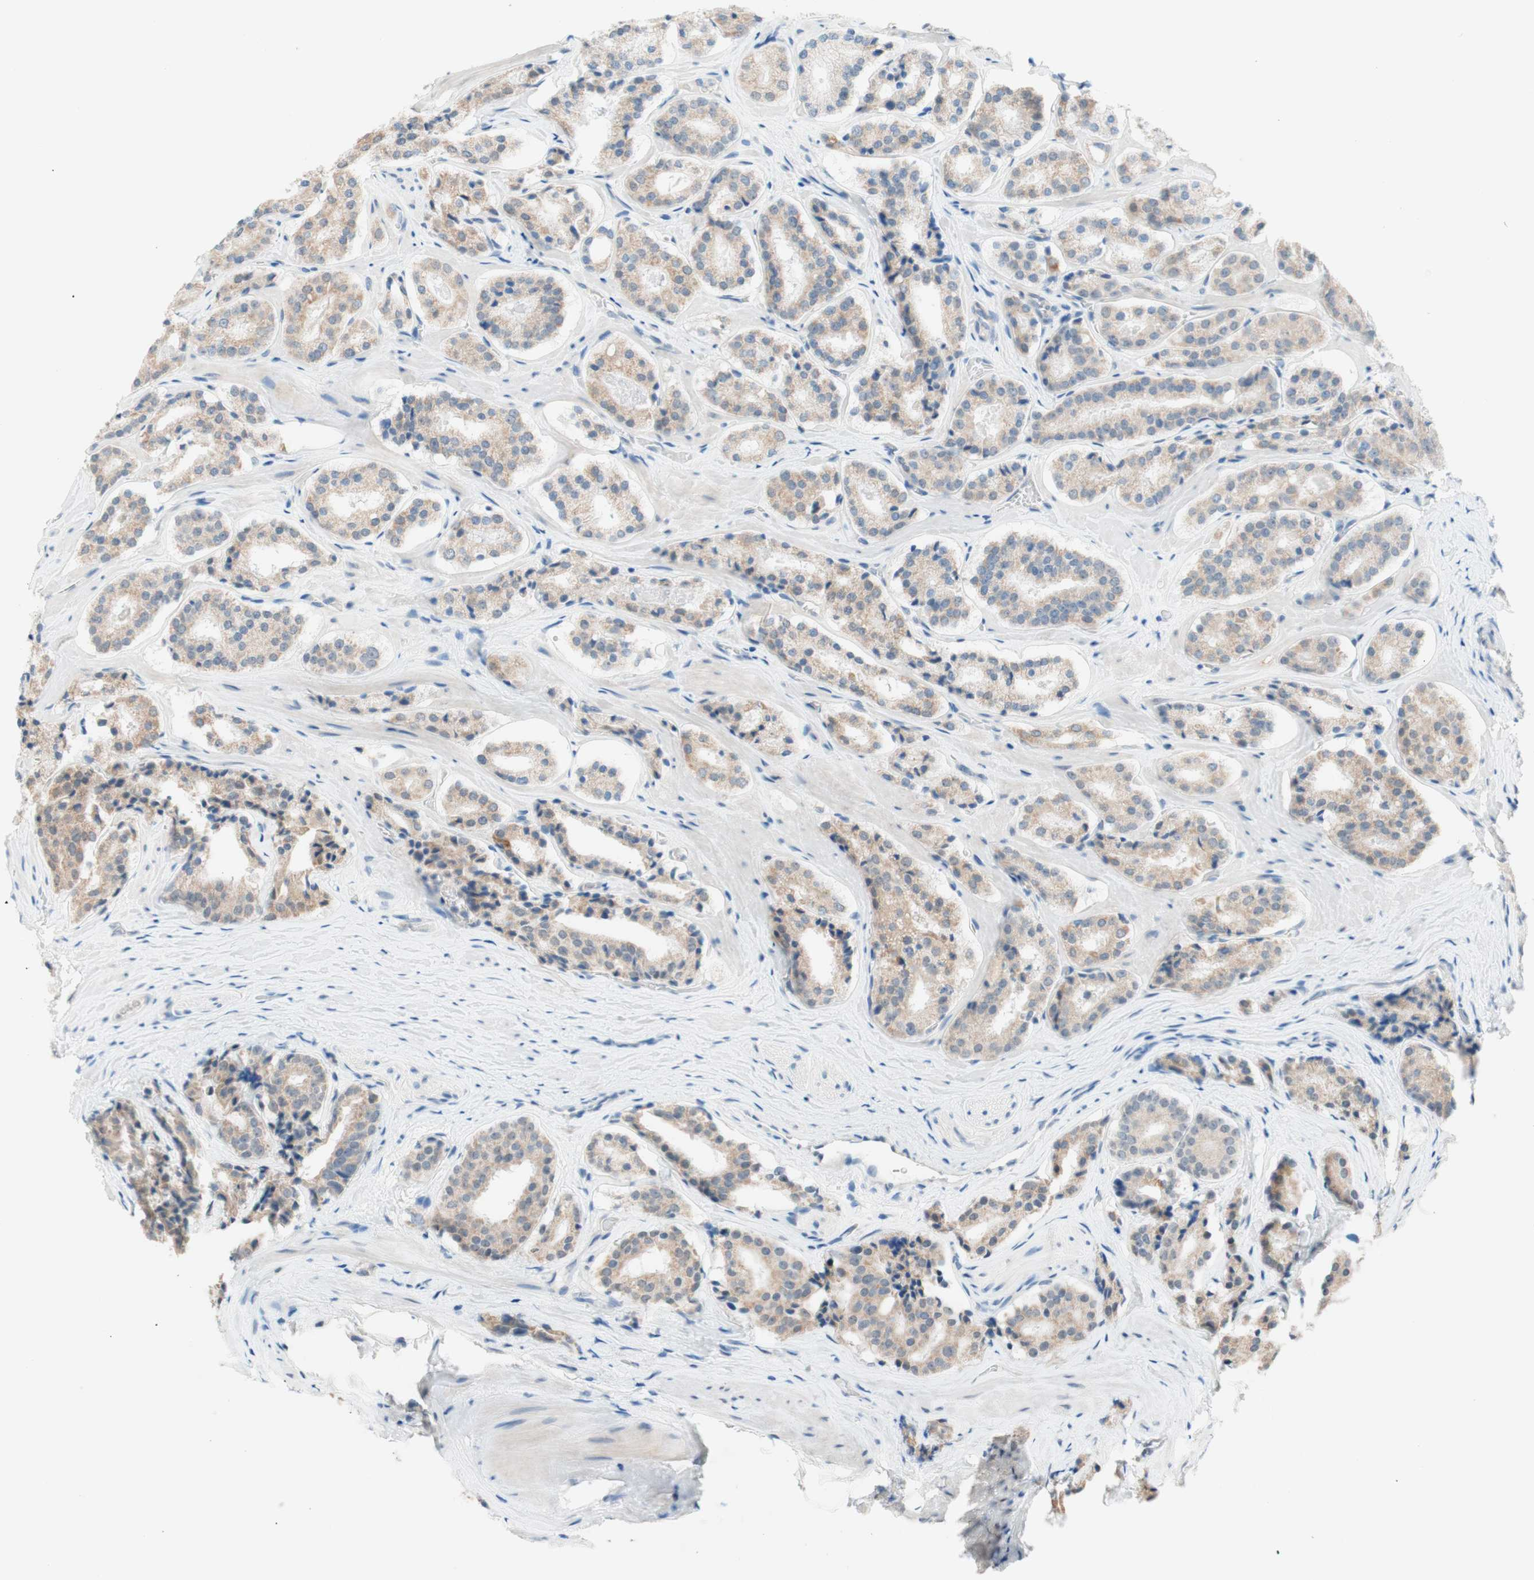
{"staining": {"intensity": "weak", "quantity": "25%-75%", "location": "cytoplasmic/membranous"}, "tissue": "prostate cancer", "cell_type": "Tumor cells", "image_type": "cancer", "snomed": [{"axis": "morphology", "description": "Adenocarcinoma, High grade"}, {"axis": "topography", "description": "Prostate"}], "caption": "Prostate cancer stained with a protein marker demonstrates weak staining in tumor cells.", "gene": "JPH1", "patient": {"sex": "male", "age": 60}}